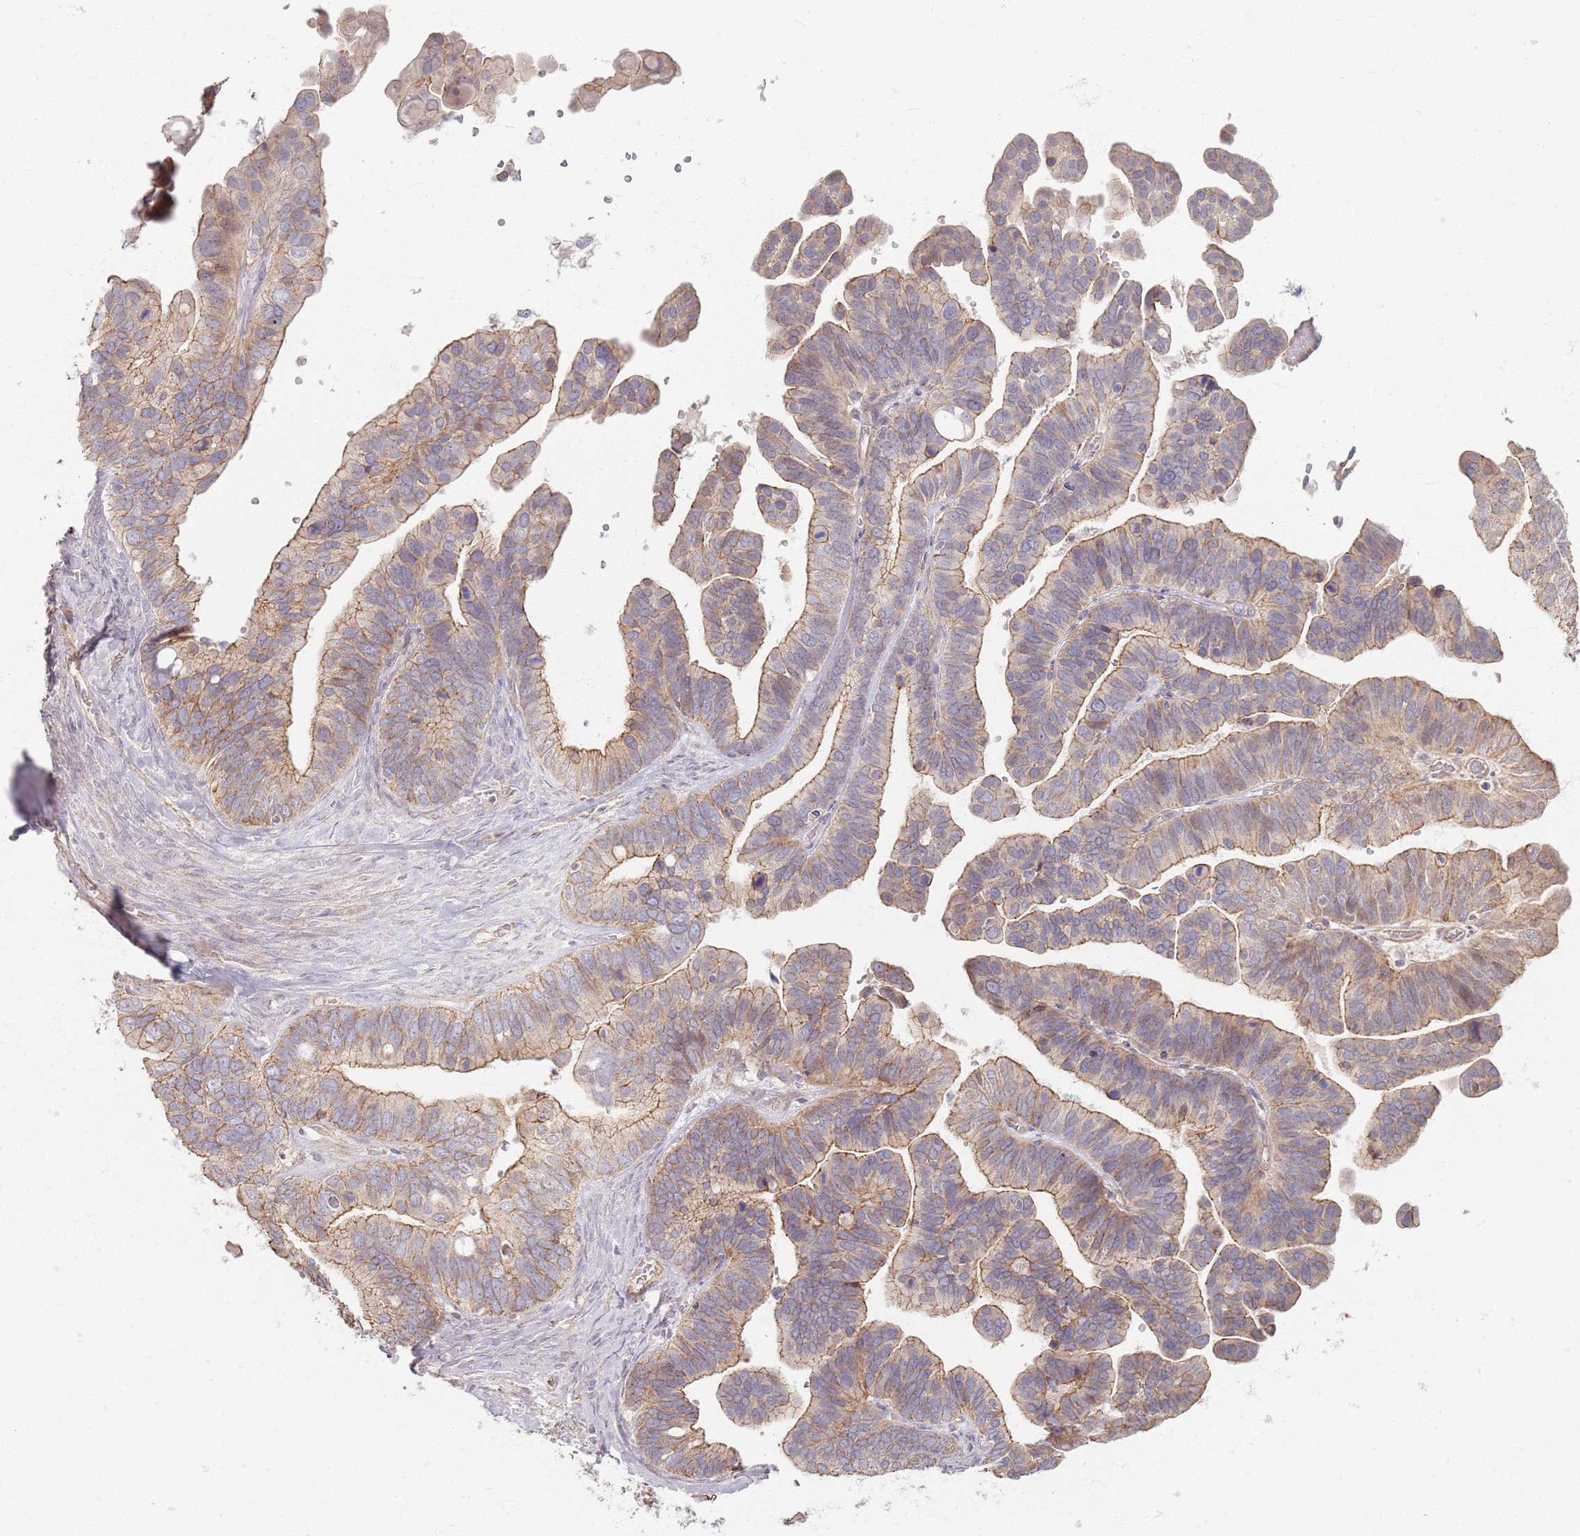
{"staining": {"intensity": "moderate", "quantity": ">75%", "location": "cytoplasmic/membranous"}, "tissue": "ovarian cancer", "cell_type": "Tumor cells", "image_type": "cancer", "snomed": [{"axis": "morphology", "description": "Cystadenocarcinoma, serous, NOS"}, {"axis": "topography", "description": "Ovary"}], "caption": "Serous cystadenocarcinoma (ovarian) stained for a protein demonstrates moderate cytoplasmic/membranous positivity in tumor cells.", "gene": "KCNA5", "patient": {"sex": "female", "age": 56}}